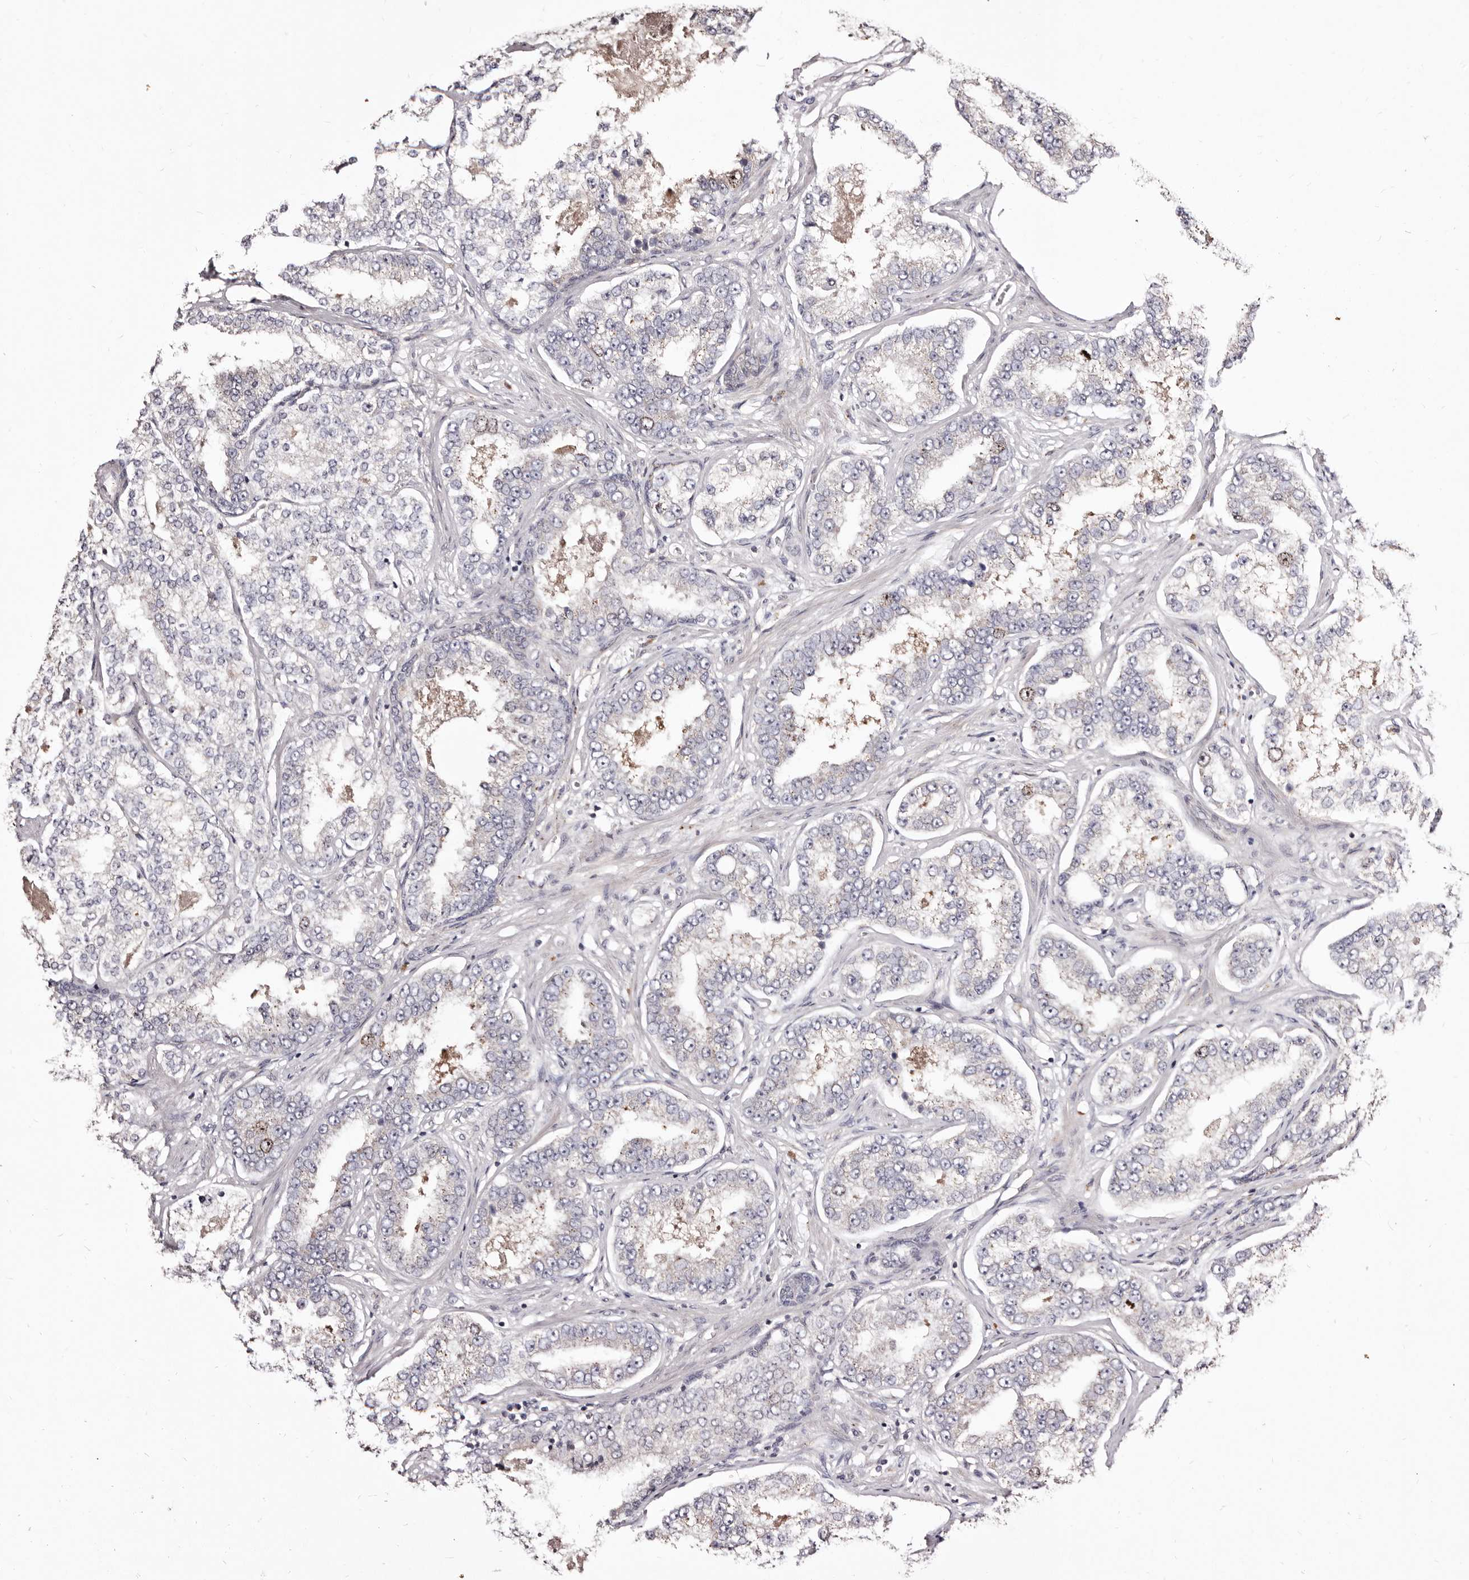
{"staining": {"intensity": "negative", "quantity": "none", "location": "none"}, "tissue": "prostate cancer", "cell_type": "Tumor cells", "image_type": "cancer", "snomed": [{"axis": "morphology", "description": "Normal tissue, NOS"}, {"axis": "morphology", "description": "Adenocarcinoma, High grade"}, {"axis": "topography", "description": "Prostate"}], "caption": "Histopathology image shows no significant protein positivity in tumor cells of high-grade adenocarcinoma (prostate). (Stains: DAB (3,3'-diaminobenzidine) IHC with hematoxylin counter stain, Microscopy: brightfield microscopy at high magnification).", "gene": "CDCA8", "patient": {"sex": "male", "age": 83}}